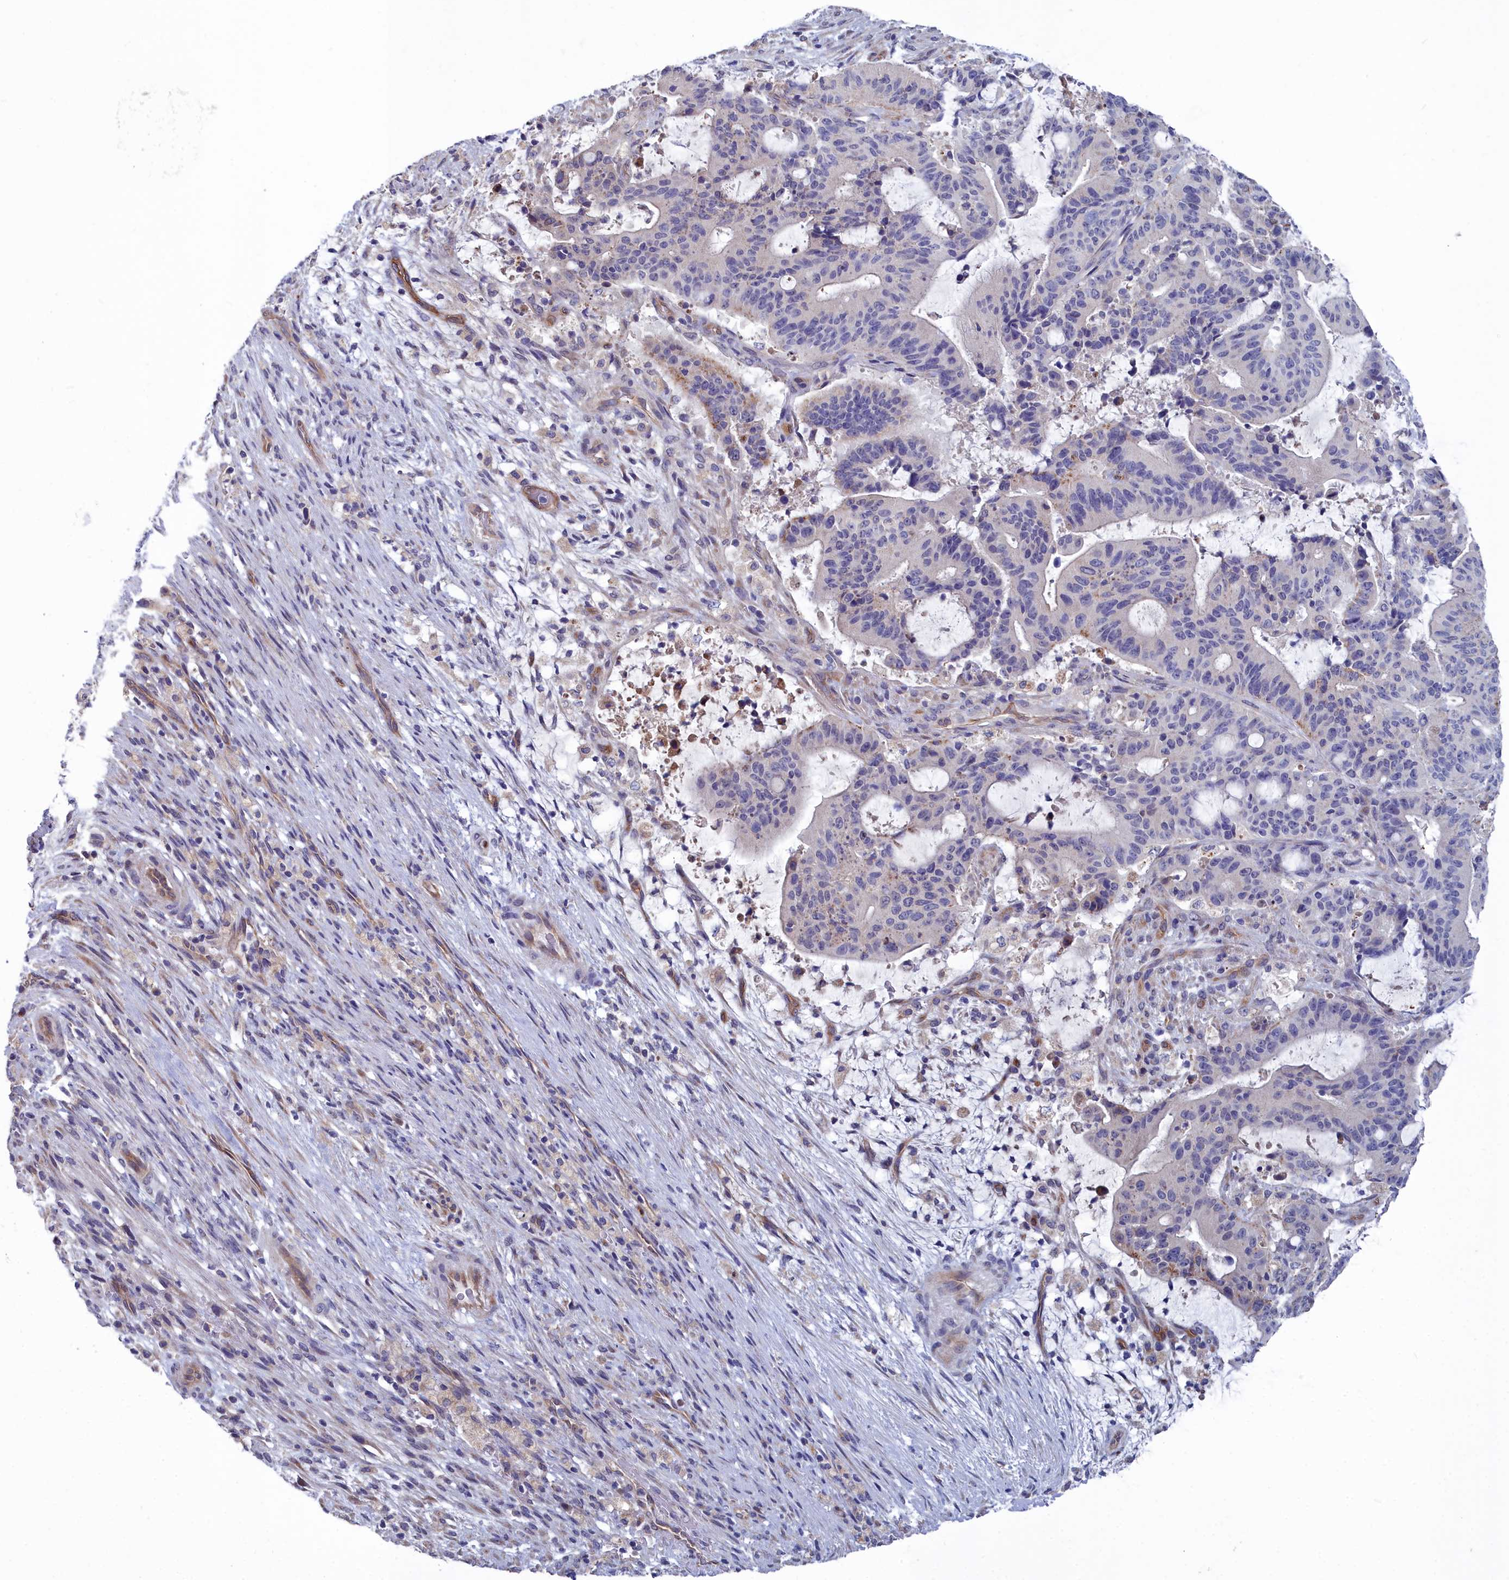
{"staining": {"intensity": "negative", "quantity": "none", "location": "none"}, "tissue": "liver cancer", "cell_type": "Tumor cells", "image_type": "cancer", "snomed": [{"axis": "morphology", "description": "Normal tissue, NOS"}, {"axis": "morphology", "description": "Cholangiocarcinoma"}, {"axis": "topography", "description": "Liver"}, {"axis": "topography", "description": "Peripheral nerve tissue"}], "caption": "A micrograph of human cholangiocarcinoma (liver) is negative for staining in tumor cells.", "gene": "RDX", "patient": {"sex": "female", "age": 73}}